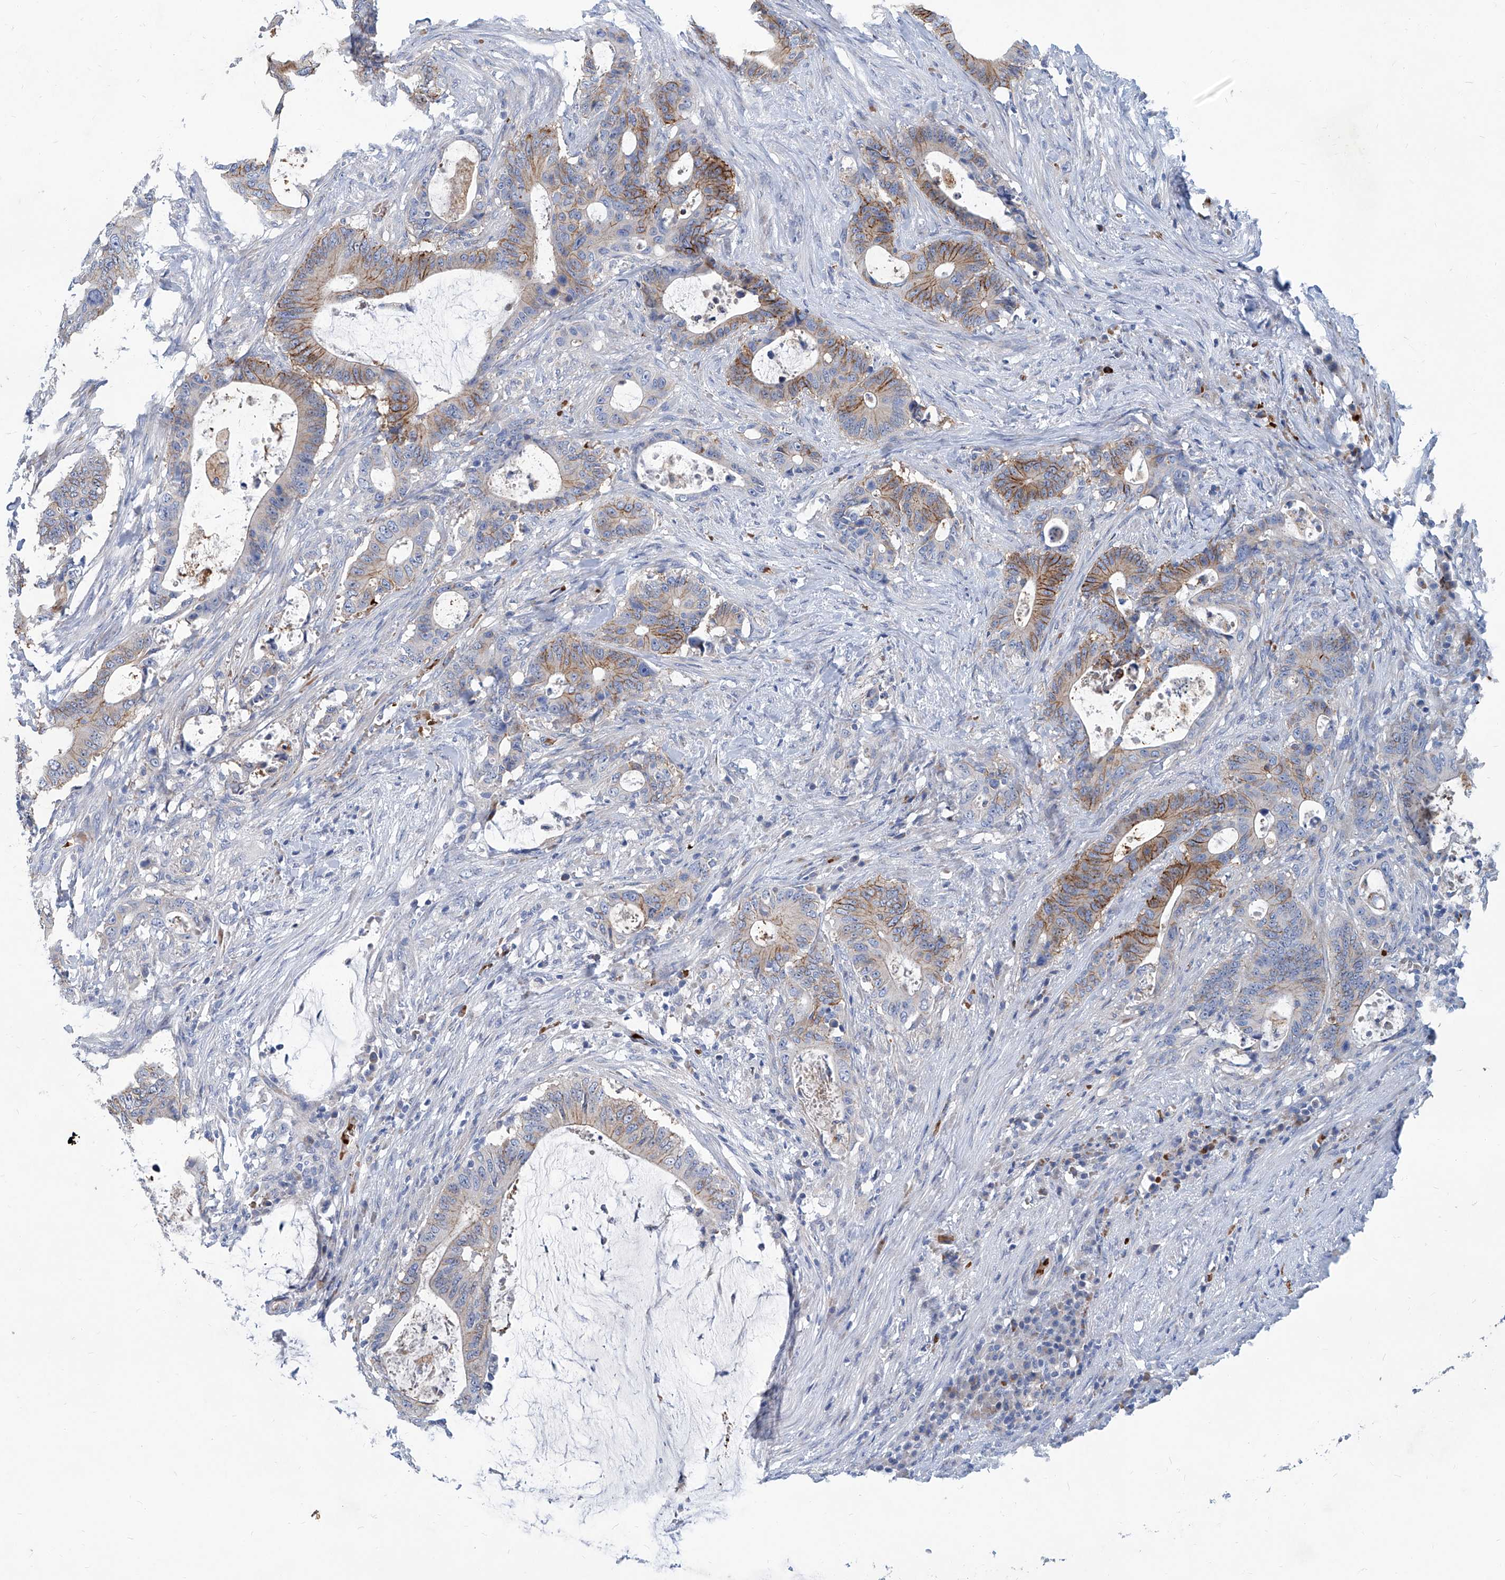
{"staining": {"intensity": "moderate", "quantity": ">75%", "location": "cytoplasmic/membranous"}, "tissue": "colorectal cancer", "cell_type": "Tumor cells", "image_type": "cancer", "snomed": [{"axis": "morphology", "description": "Adenocarcinoma, NOS"}, {"axis": "topography", "description": "Colon"}], "caption": "A brown stain shows moderate cytoplasmic/membranous staining of a protein in human colorectal cancer tumor cells. (IHC, brightfield microscopy, high magnification).", "gene": "FPR2", "patient": {"sex": "male", "age": 83}}